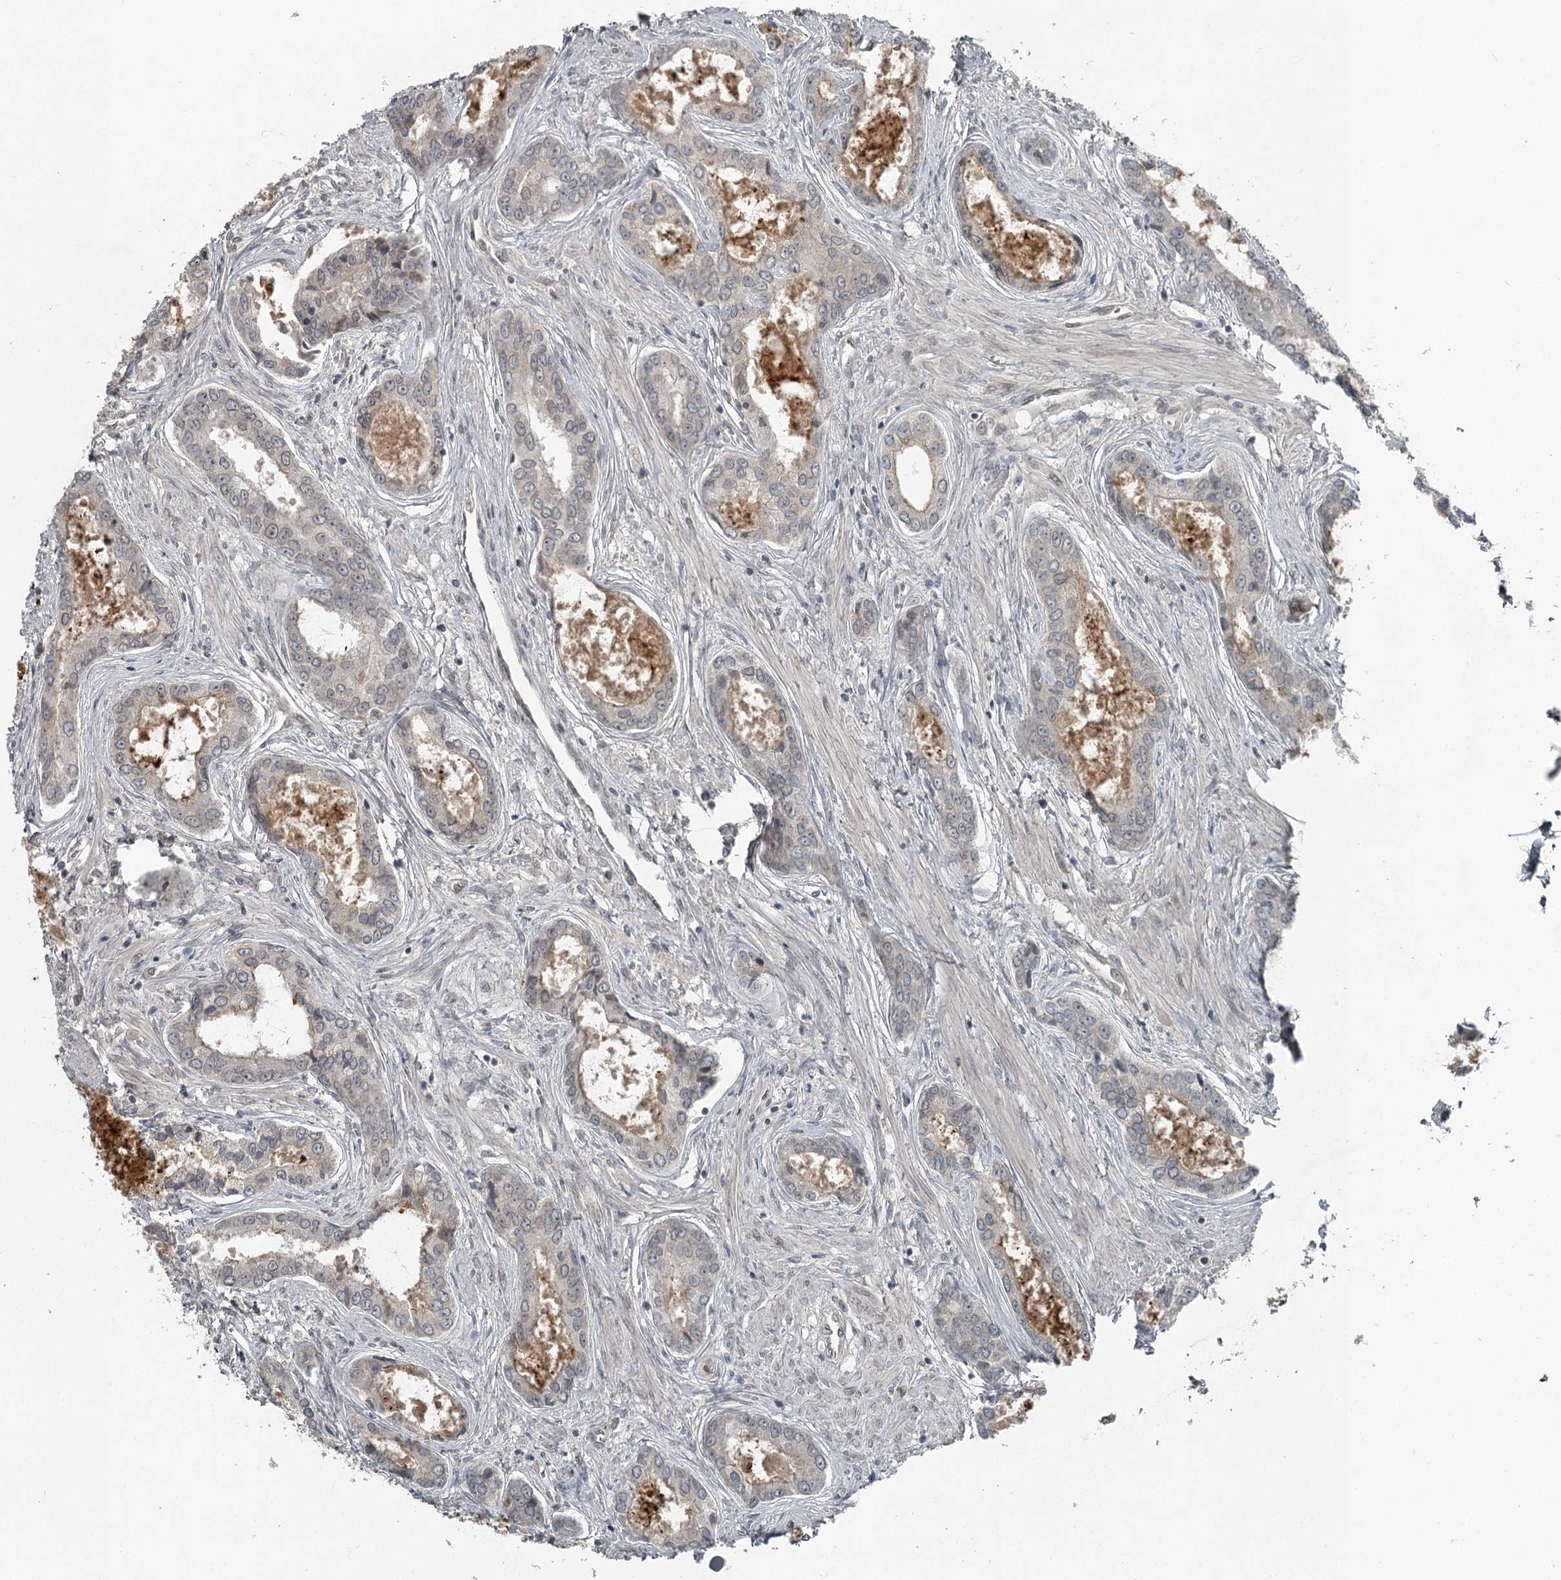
{"staining": {"intensity": "weak", "quantity": "<25%", "location": "cytoplasmic/membranous"}, "tissue": "prostate cancer", "cell_type": "Tumor cells", "image_type": "cancer", "snomed": [{"axis": "morphology", "description": "Adenocarcinoma, Low grade"}, {"axis": "topography", "description": "Prostate"}], "caption": "There is no significant positivity in tumor cells of low-grade adenocarcinoma (prostate).", "gene": "SLC39A8", "patient": {"sex": "male", "age": 68}}